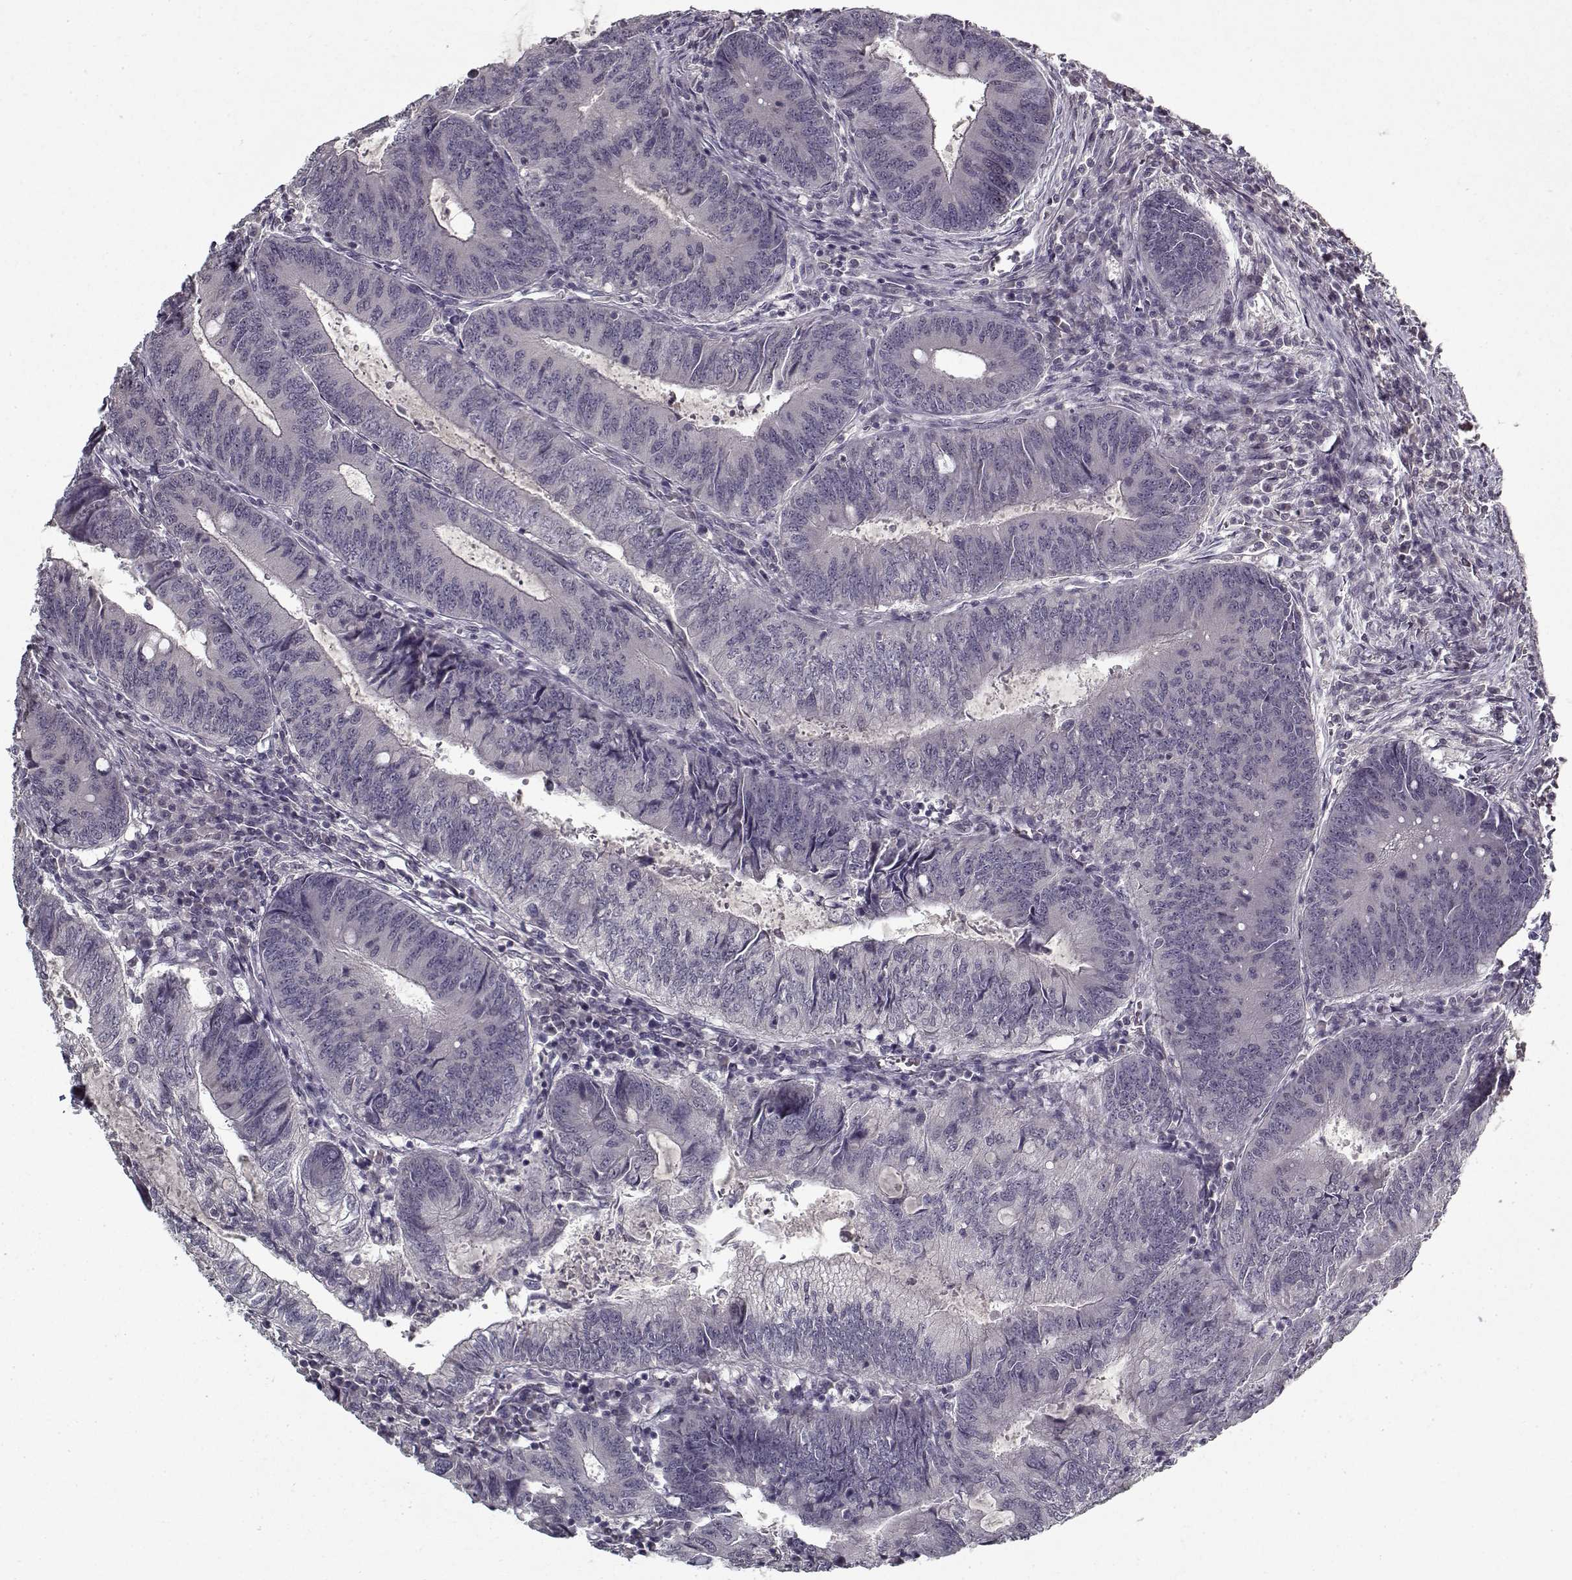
{"staining": {"intensity": "negative", "quantity": "none", "location": "none"}, "tissue": "colorectal cancer", "cell_type": "Tumor cells", "image_type": "cancer", "snomed": [{"axis": "morphology", "description": "Adenocarcinoma, NOS"}, {"axis": "topography", "description": "Colon"}], "caption": "Immunohistochemistry (IHC) of human colorectal cancer exhibits no positivity in tumor cells.", "gene": "LAMA2", "patient": {"sex": "male", "age": 67}}